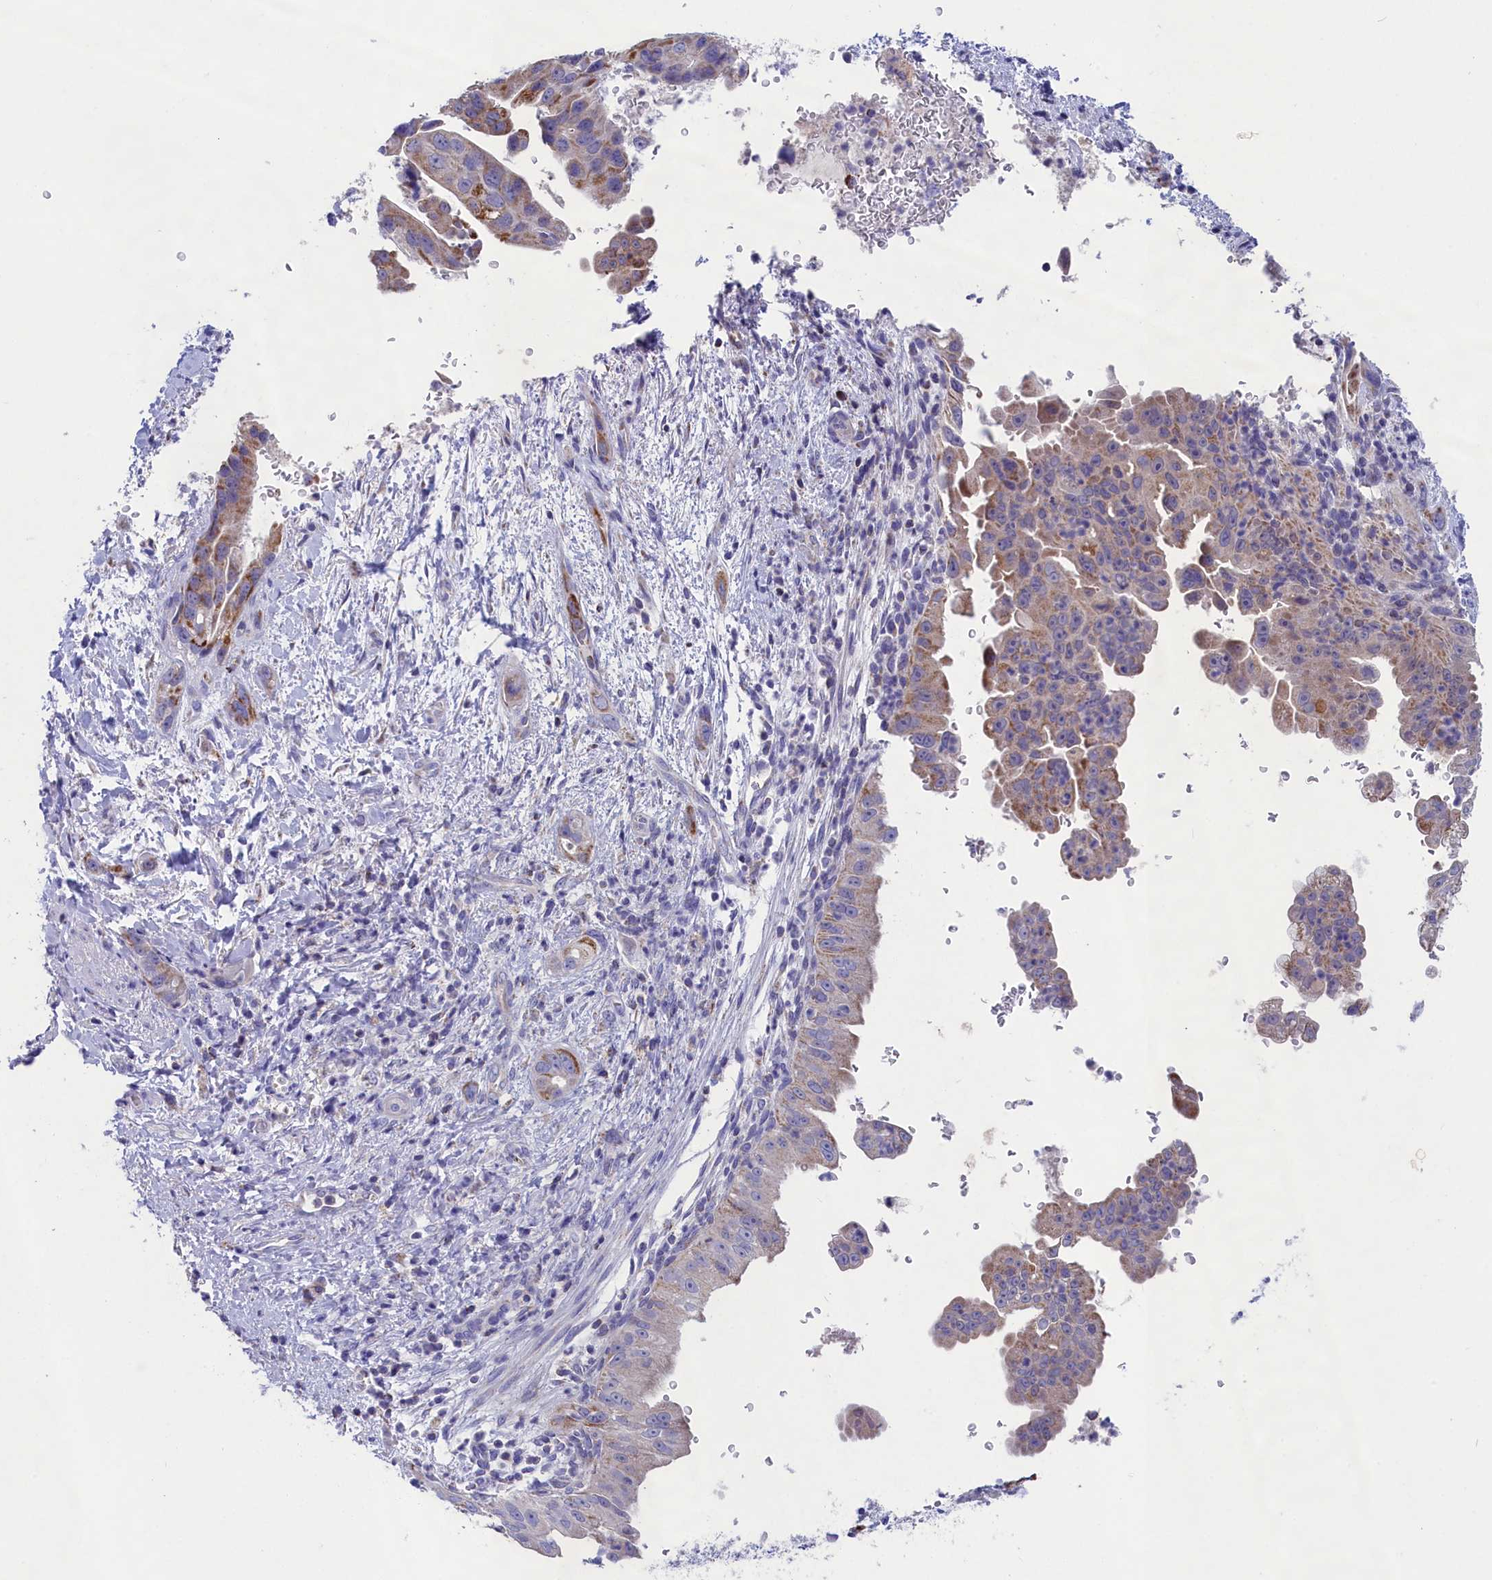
{"staining": {"intensity": "moderate", "quantity": "<25%", "location": "cytoplasmic/membranous"}, "tissue": "pancreatic cancer", "cell_type": "Tumor cells", "image_type": "cancer", "snomed": [{"axis": "morphology", "description": "Adenocarcinoma, NOS"}, {"axis": "topography", "description": "Pancreas"}], "caption": "Brown immunohistochemical staining in human pancreatic cancer (adenocarcinoma) reveals moderate cytoplasmic/membranous expression in about <25% of tumor cells.", "gene": "PRDM12", "patient": {"sex": "female", "age": 78}}